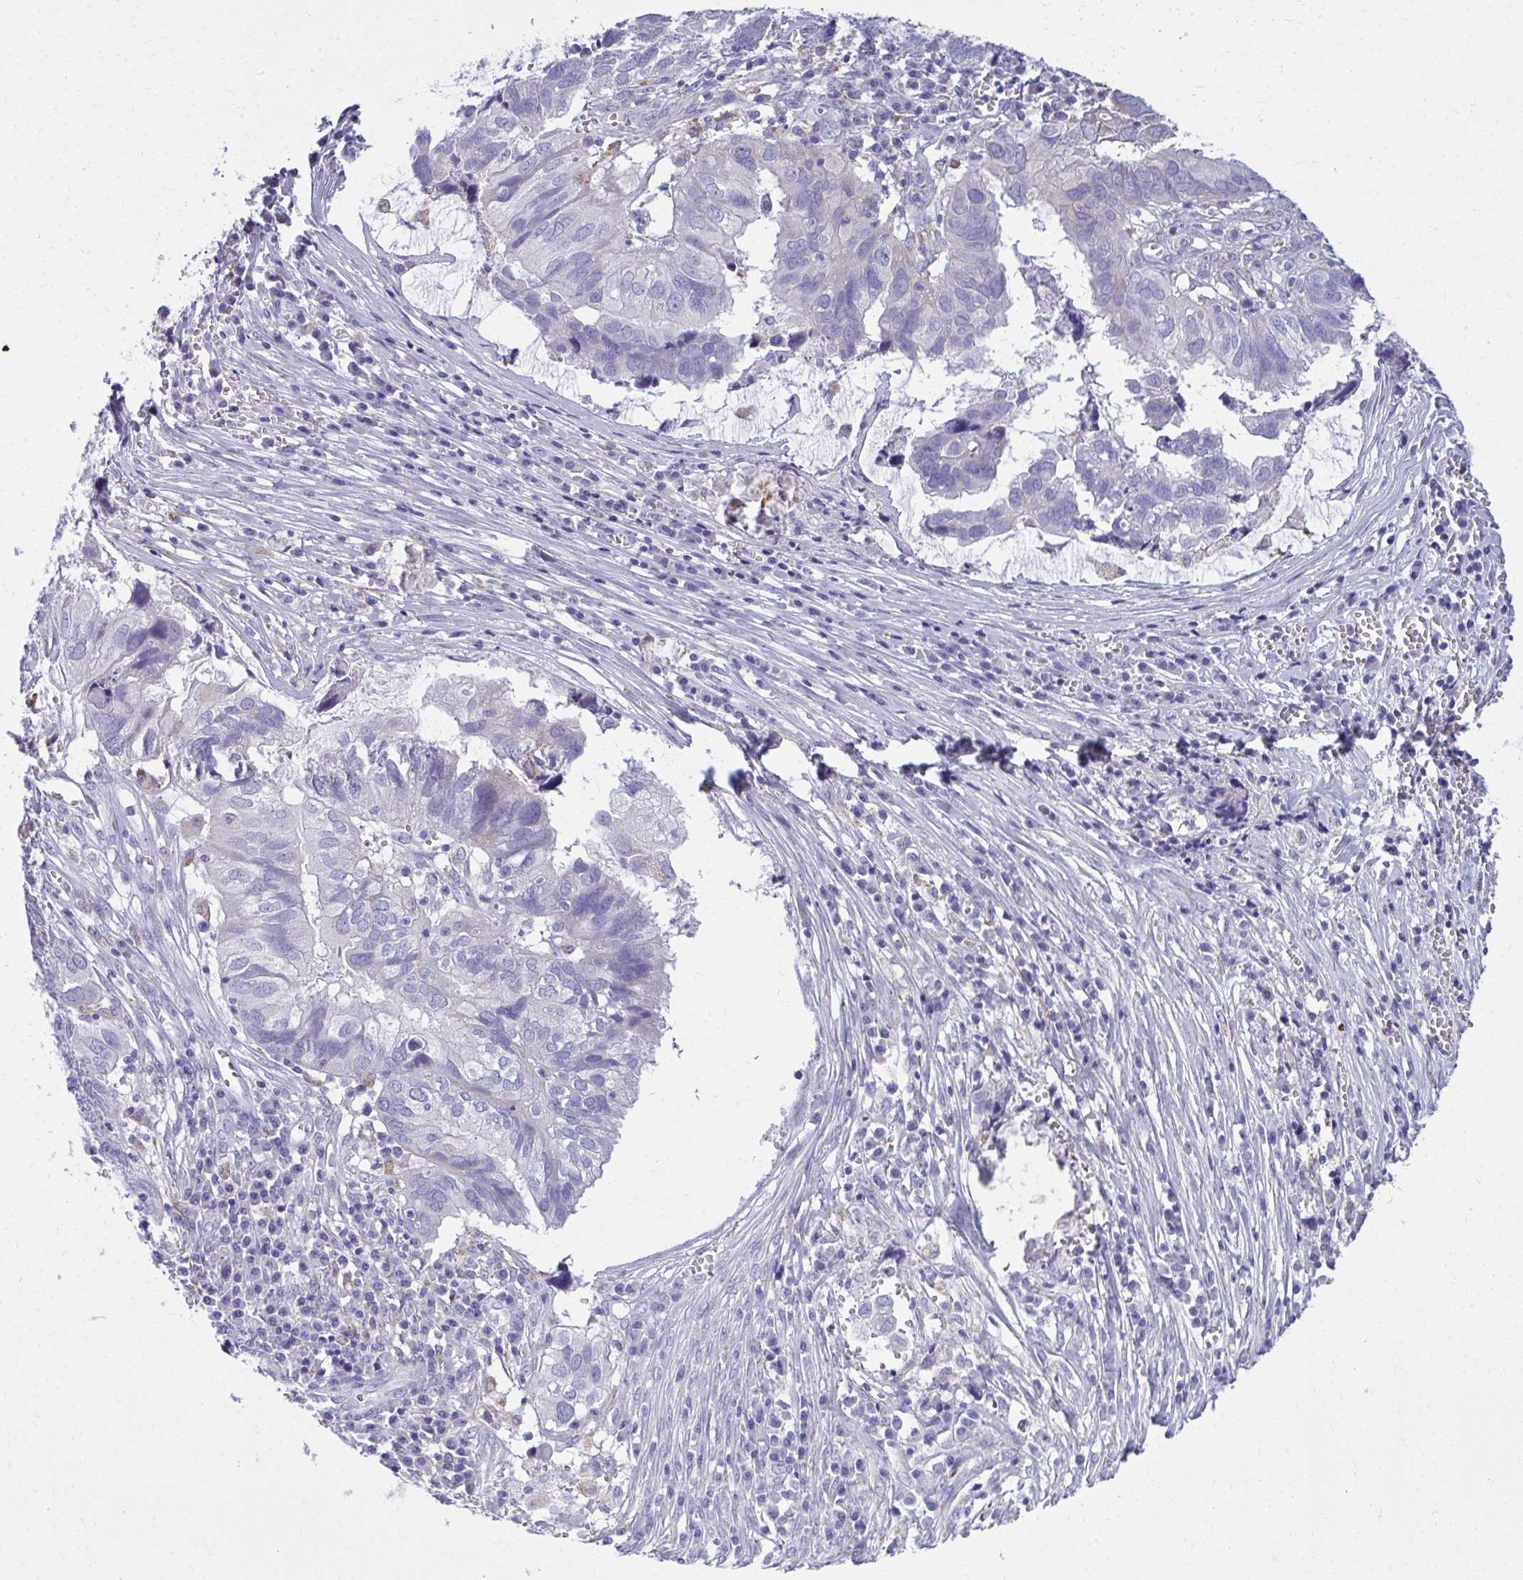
{"staining": {"intensity": "negative", "quantity": "none", "location": "none"}, "tissue": "ovarian cancer", "cell_type": "Tumor cells", "image_type": "cancer", "snomed": [{"axis": "morphology", "description": "Cystadenocarcinoma, serous, NOS"}, {"axis": "topography", "description": "Ovary"}], "caption": "A high-resolution histopathology image shows IHC staining of ovarian cancer (serous cystadenocarcinoma), which displays no significant expression in tumor cells.", "gene": "AIG1", "patient": {"sex": "female", "age": 79}}